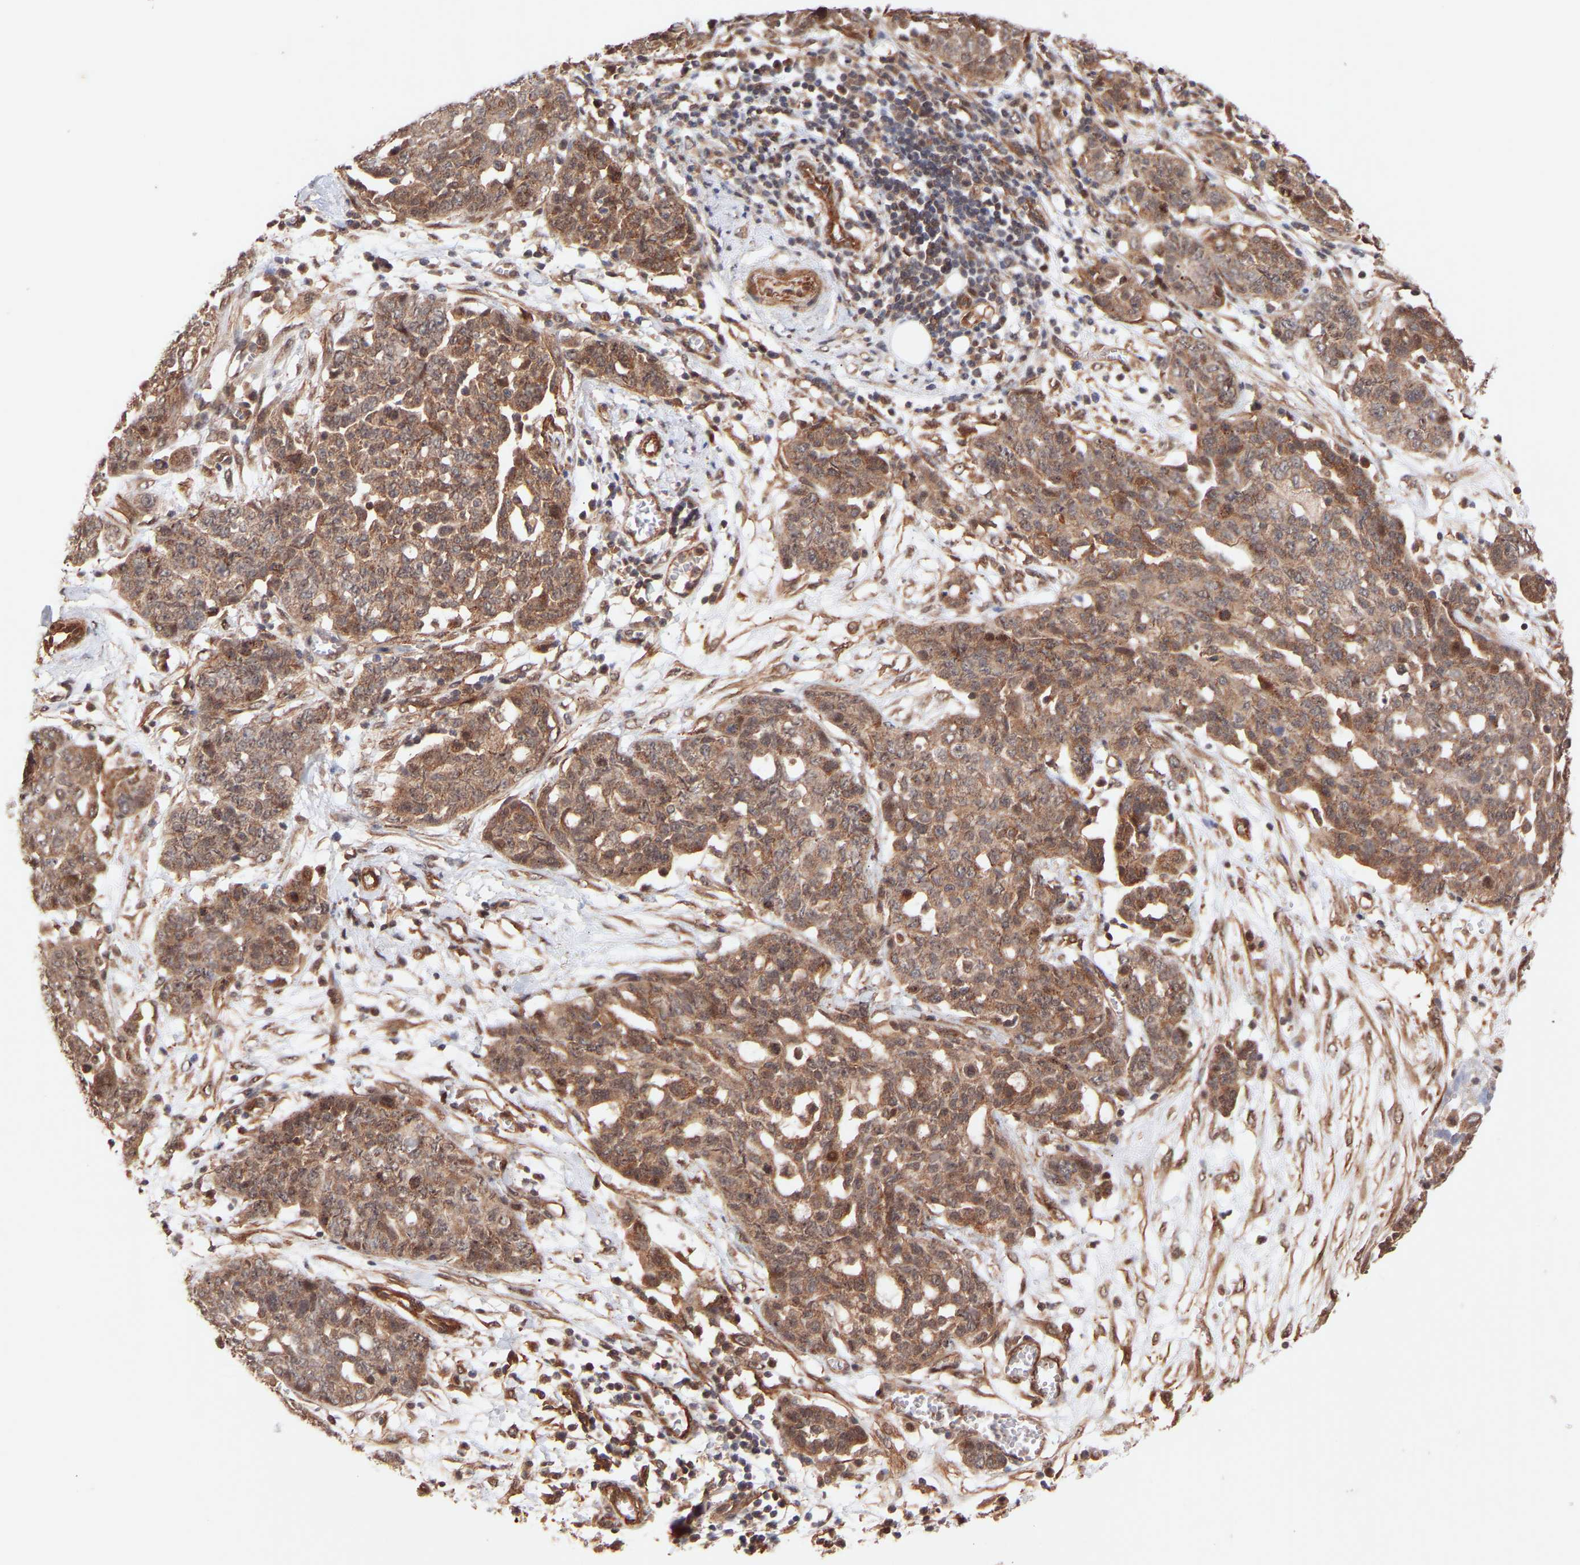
{"staining": {"intensity": "moderate", "quantity": ">75%", "location": "cytoplasmic/membranous,nuclear"}, "tissue": "ovarian cancer", "cell_type": "Tumor cells", "image_type": "cancer", "snomed": [{"axis": "morphology", "description": "Cystadenocarcinoma, serous, NOS"}, {"axis": "topography", "description": "Soft tissue"}, {"axis": "topography", "description": "Ovary"}], "caption": "An image showing moderate cytoplasmic/membranous and nuclear expression in approximately >75% of tumor cells in ovarian serous cystadenocarcinoma, as visualized by brown immunohistochemical staining.", "gene": "PDLIM5", "patient": {"sex": "female", "age": 57}}